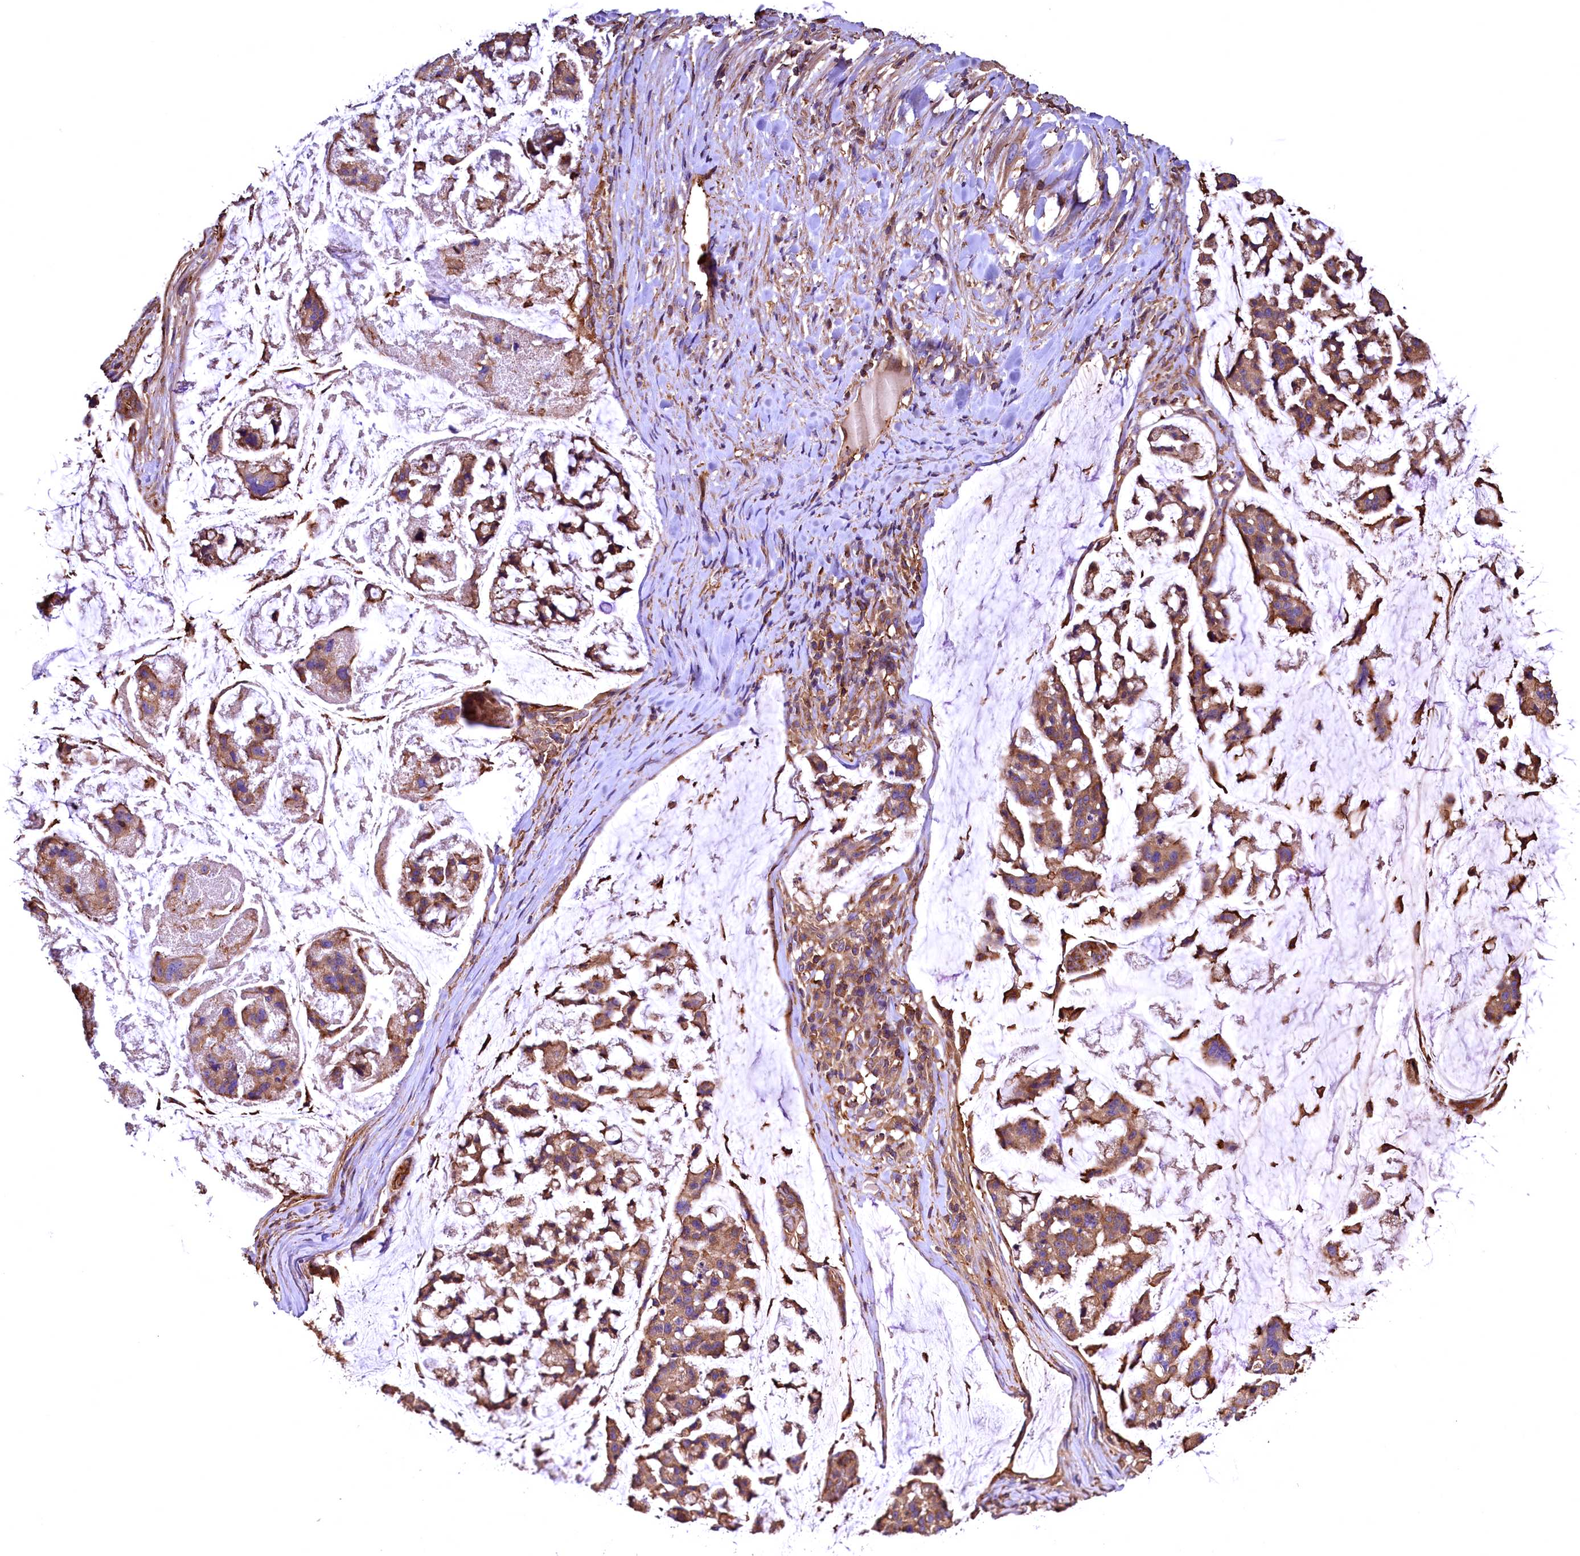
{"staining": {"intensity": "moderate", "quantity": ">75%", "location": "cytoplasmic/membranous"}, "tissue": "stomach cancer", "cell_type": "Tumor cells", "image_type": "cancer", "snomed": [{"axis": "morphology", "description": "Adenocarcinoma, NOS"}, {"axis": "topography", "description": "Stomach, lower"}], "caption": "The histopathology image demonstrates staining of stomach cancer, revealing moderate cytoplasmic/membranous protein positivity (brown color) within tumor cells.", "gene": "RARS2", "patient": {"sex": "male", "age": 67}}